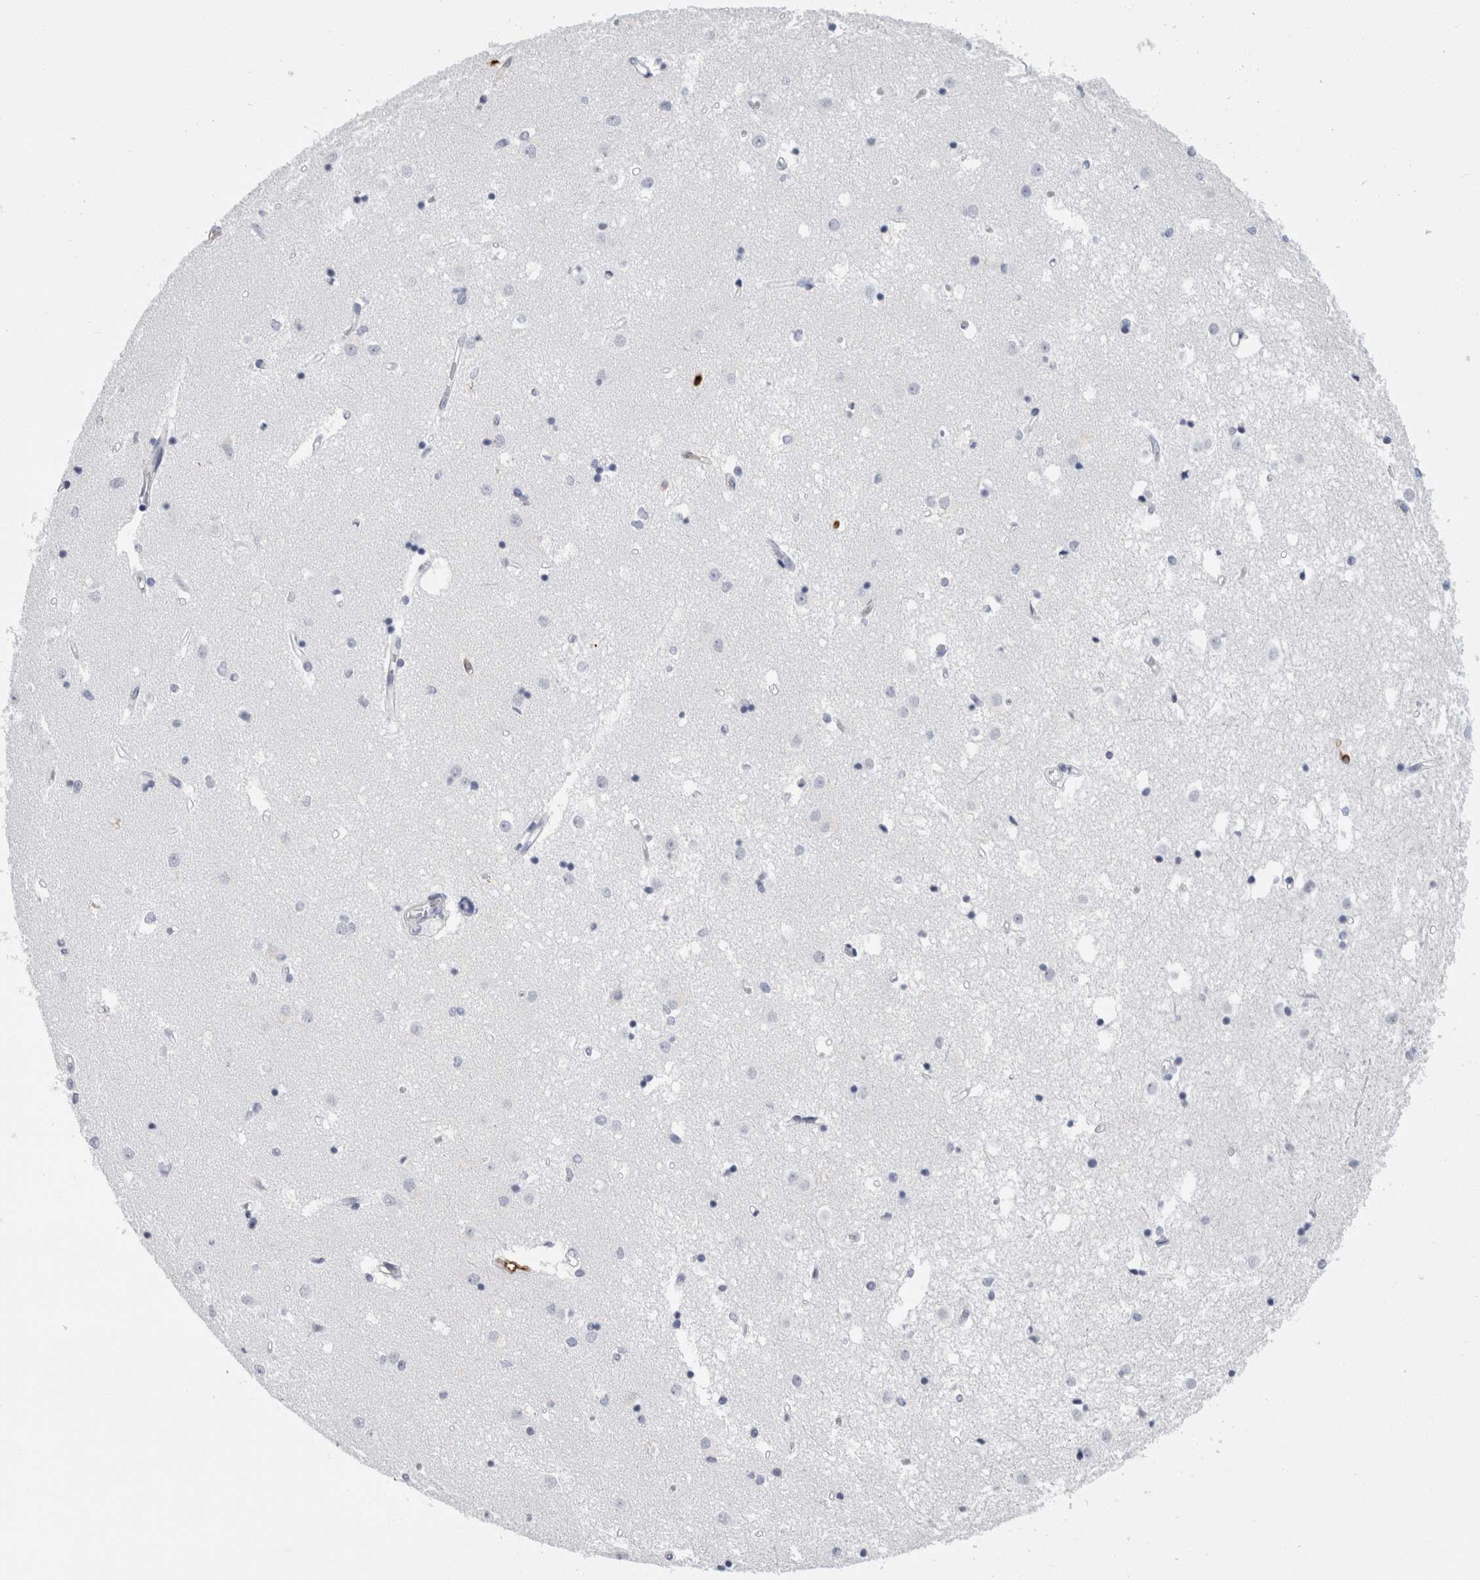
{"staining": {"intensity": "negative", "quantity": "none", "location": "none"}, "tissue": "caudate", "cell_type": "Glial cells", "image_type": "normal", "snomed": [{"axis": "morphology", "description": "Normal tissue, NOS"}, {"axis": "topography", "description": "Lateral ventricle wall"}], "caption": "Human caudate stained for a protein using immunohistochemistry demonstrates no positivity in glial cells.", "gene": "S100A8", "patient": {"sex": "male", "age": 45}}